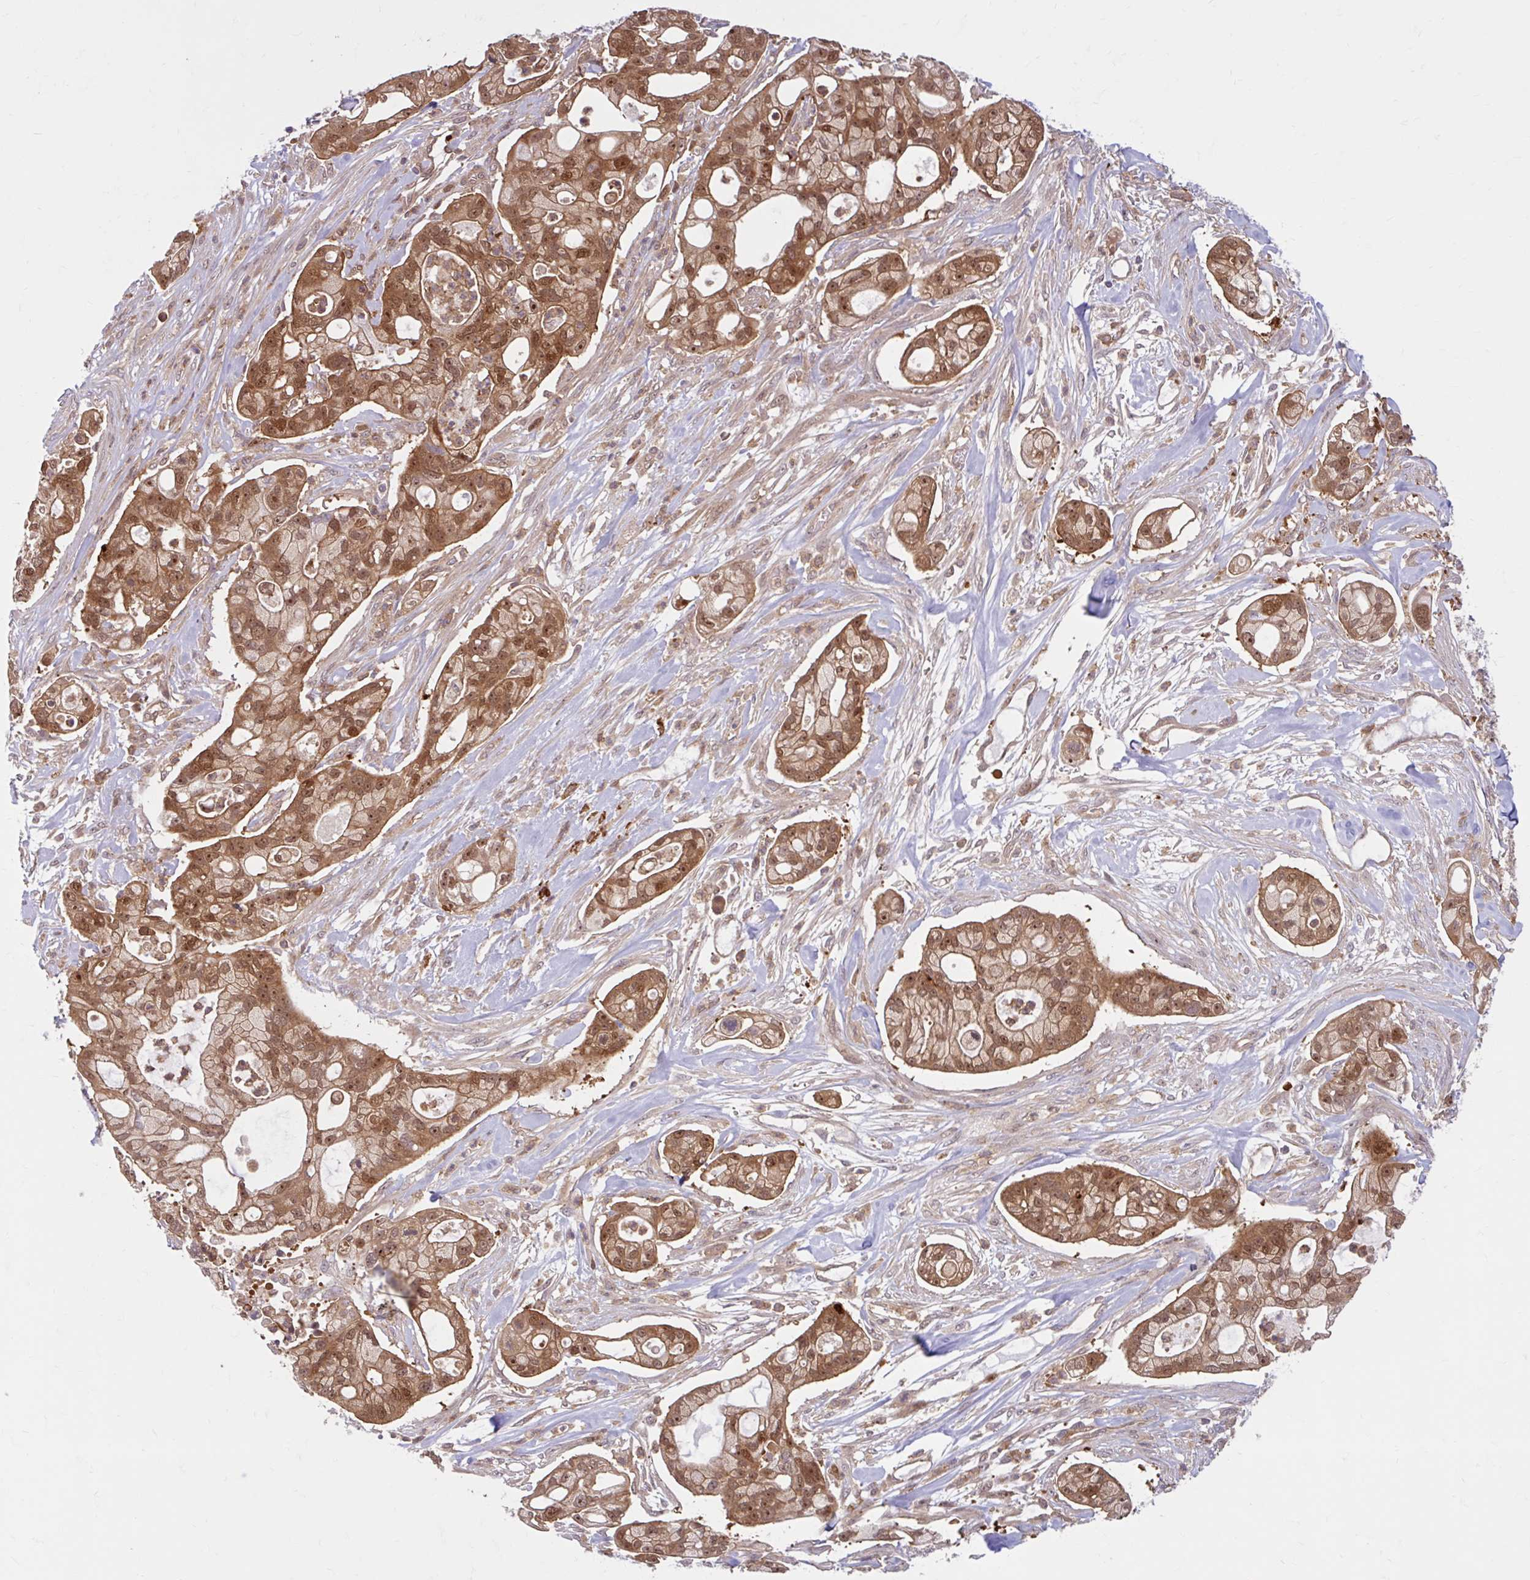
{"staining": {"intensity": "moderate", "quantity": ">75%", "location": "cytoplasmic/membranous,nuclear"}, "tissue": "pancreatic cancer", "cell_type": "Tumor cells", "image_type": "cancer", "snomed": [{"axis": "morphology", "description": "Adenocarcinoma, NOS"}, {"axis": "topography", "description": "Pancreas"}], "caption": "Immunohistochemistry (IHC) of human pancreatic cancer exhibits medium levels of moderate cytoplasmic/membranous and nuclear staining in about >75% of tumor cells. The staining is performed using DAB (3,3'-diaminobenzidine) brown chromogen to label protein expression. The nuclei are counter-stained blue using hematoxylin.", "gene": "HMBS", "patient": {"sex": "female", "age": 69}}